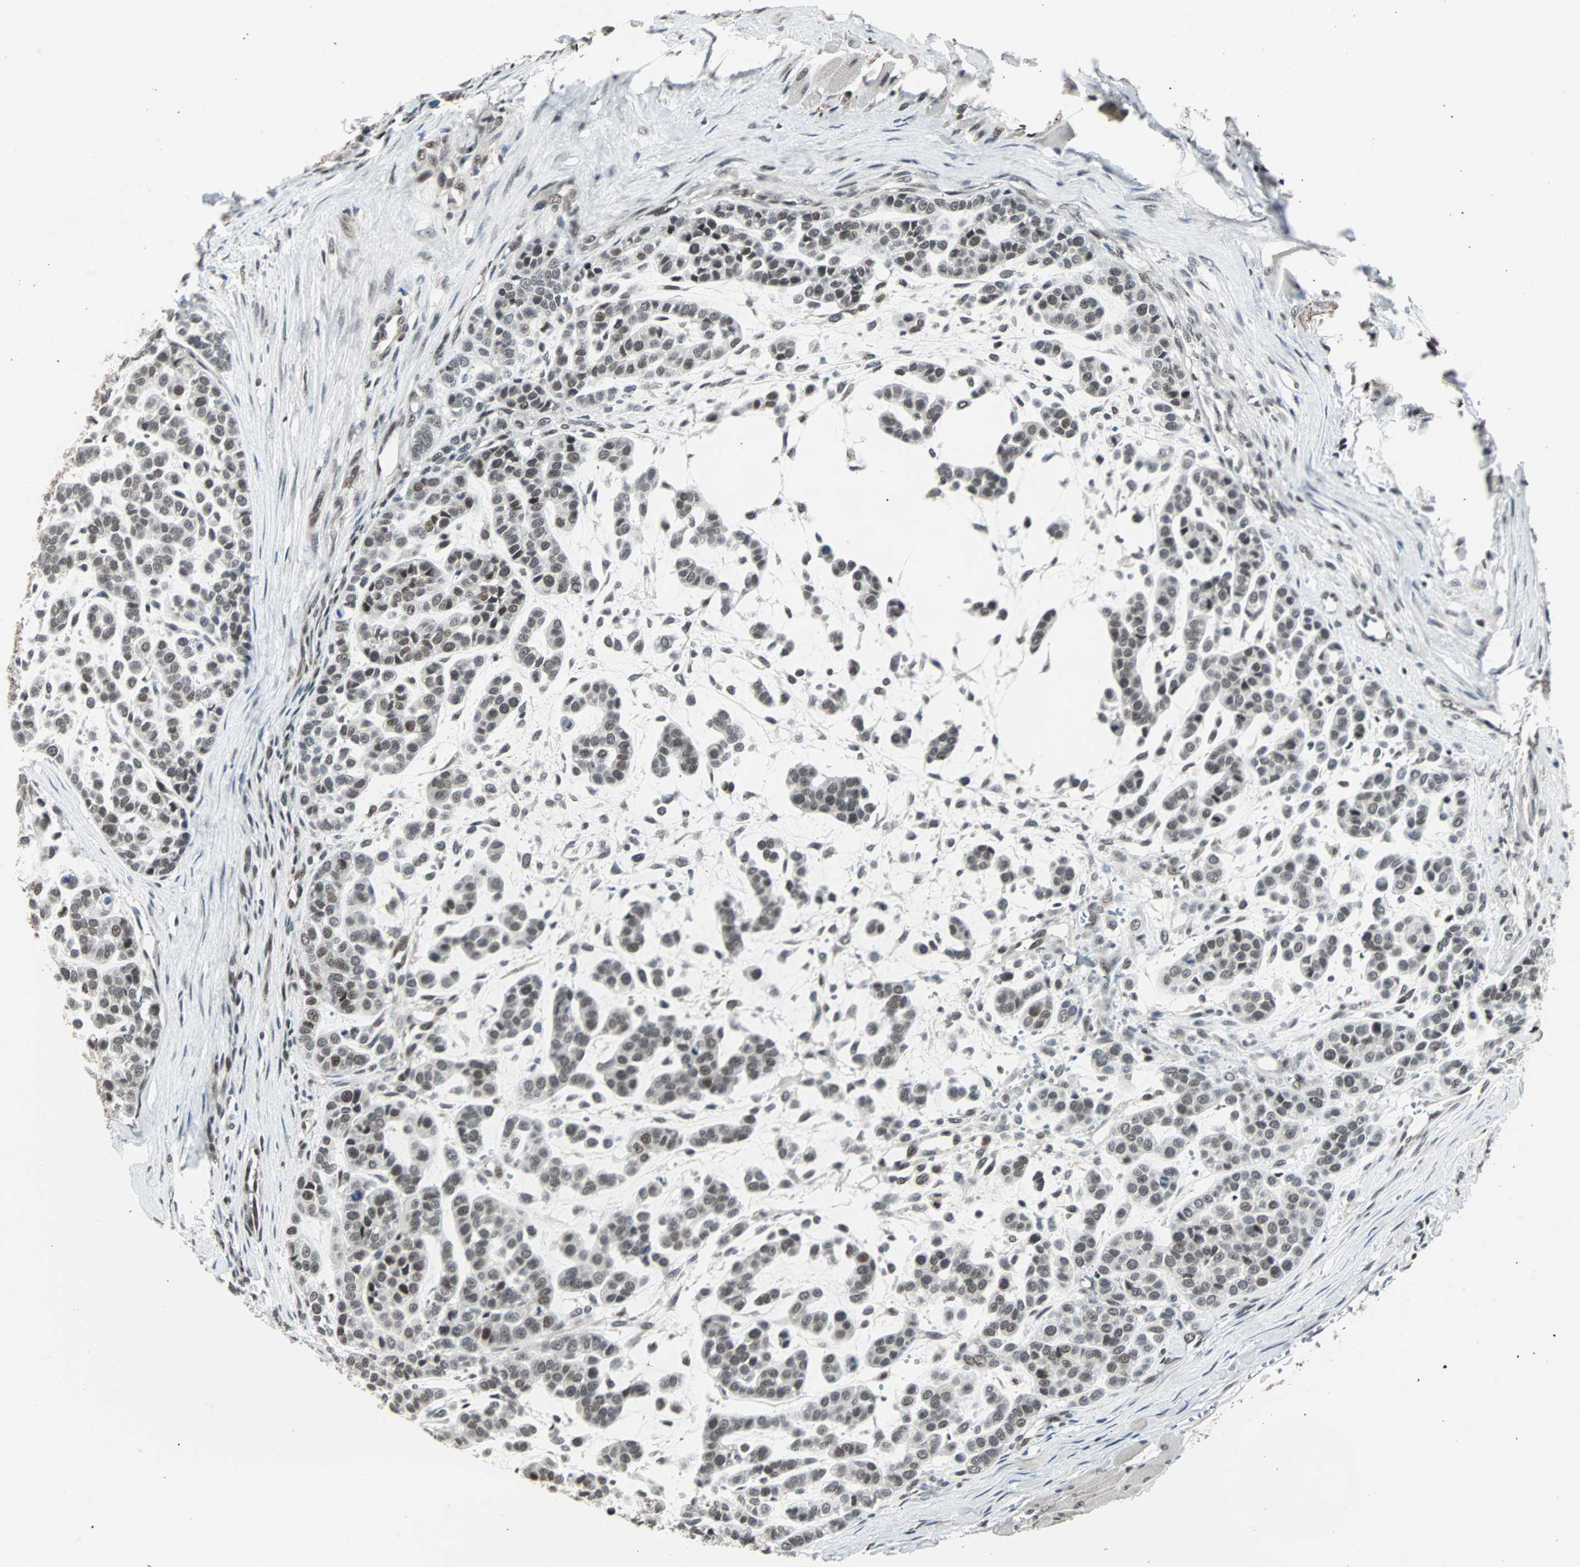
{"staining": {"intensity": "weak", "quantity": ">75%", "location": "nuclear"}, "tissue": "head and neck cancer", "cell_type": "Tumor cells", "image_type": "cancer", "snomed": [{"axis": "morphology", "description": "Adenocarcinoma, NOS"}, {"axis": "morphology", "description": "Adenoma, NOS"}, {"axis": "topography", "description": "Head-Neck"}], "caption": "High-magnification brightfield microscopy of head and neck cancer (adenoma) stained with DAB (3,3'-diaminobenzidine) (brown) and counterstained with hematoxylin (blue). tumor cells exhibit weak nuclear expression is seen in approximately>75% of cells.", "gene": "TERF2IP", "patient": {"sex": "female", "age": 55}}